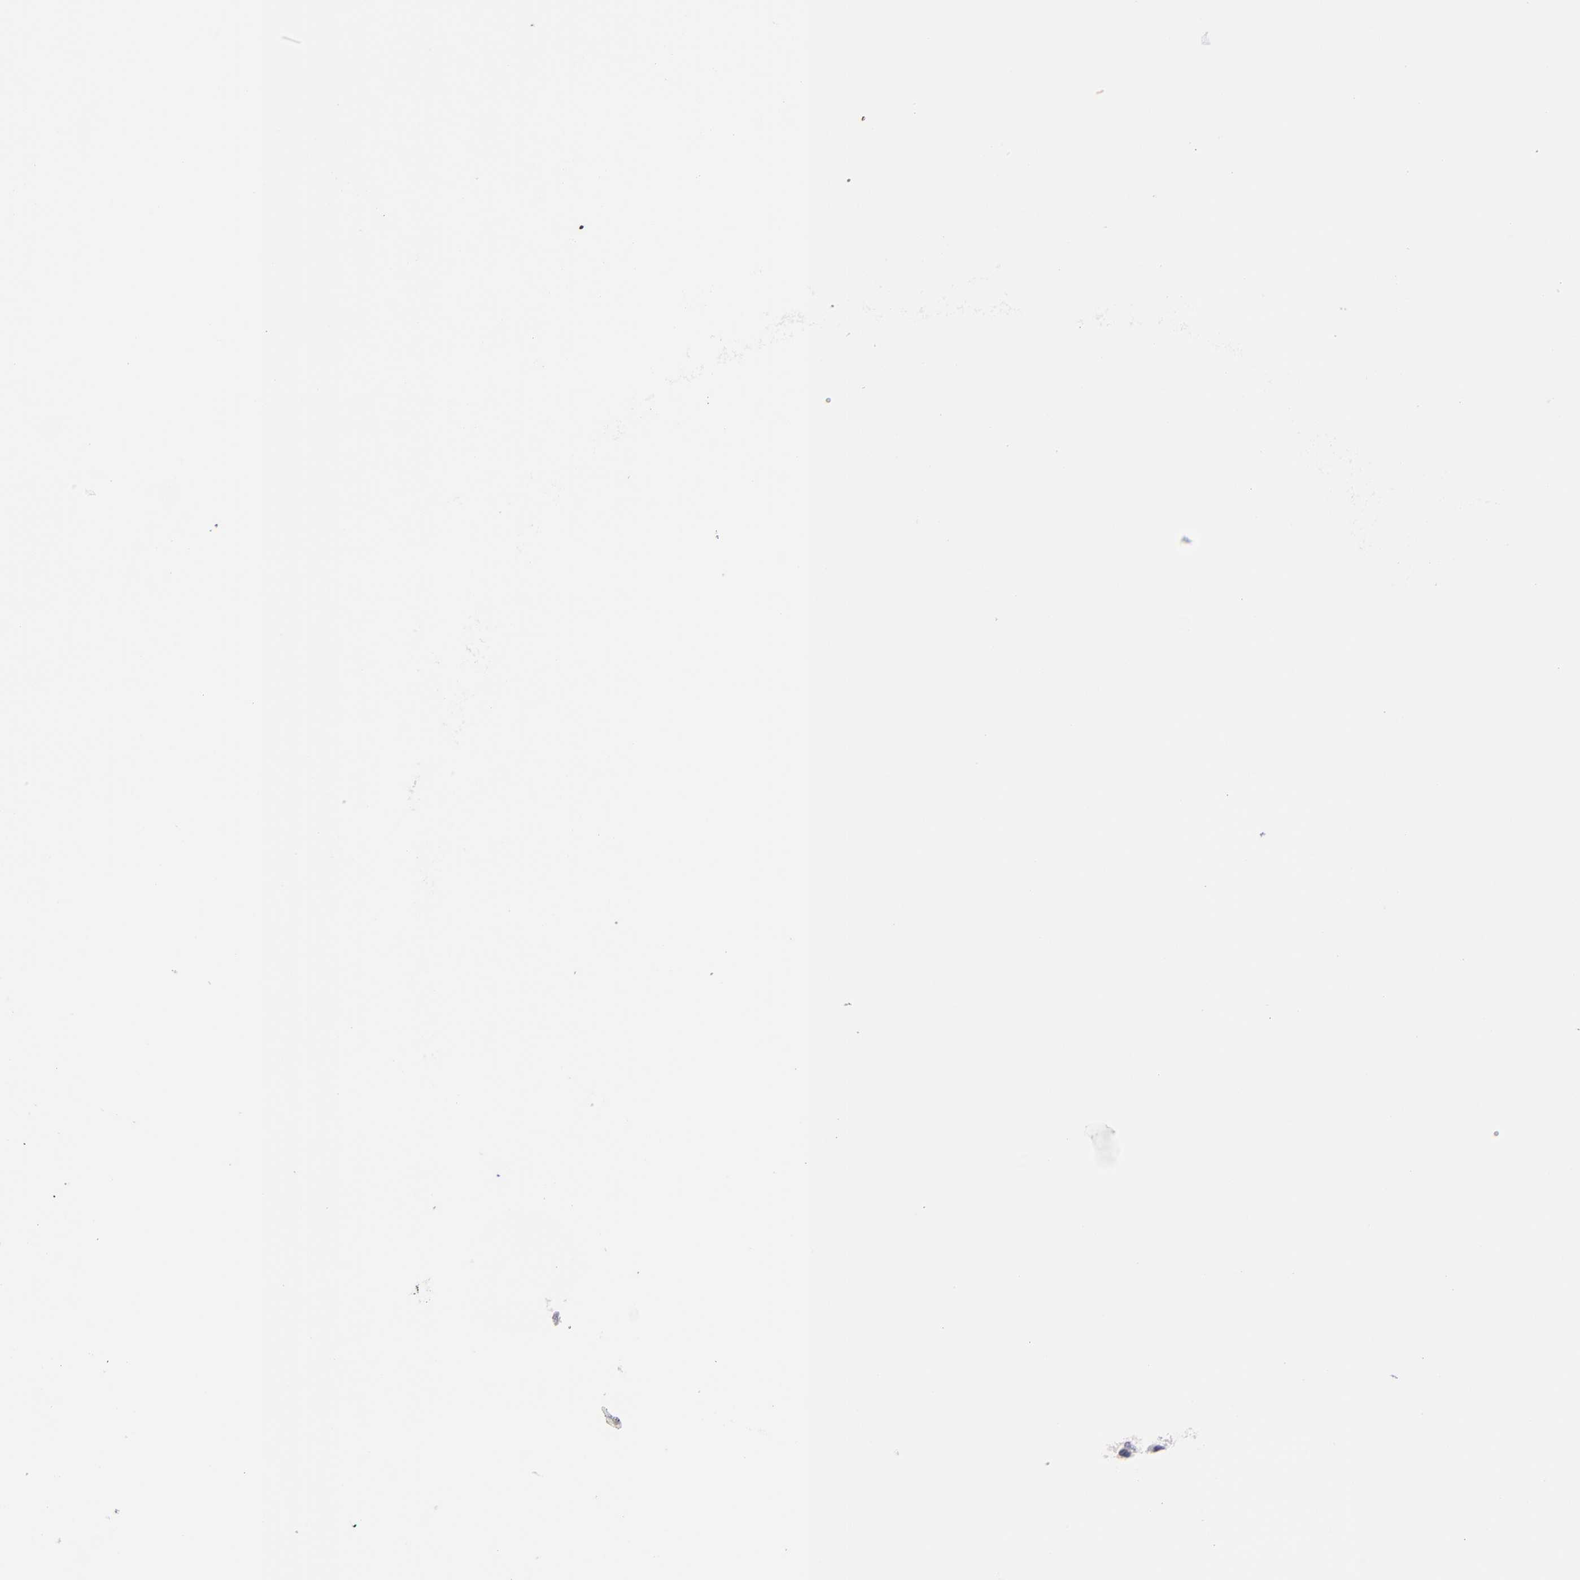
{"staining": {"intensity": "negative", "quantity": "none", "location": "none"}, "tissue": "liver cancer", "cell_type": "Tumor cells", "image_type": "cancer", "snomed": [{"axis": "morphology", "description": "Carcinoma, Hepatocellular, NOS"}, {"axis": "topography", "description": "Liver"}], "caption": "Immunohistochemistry (IHC) of hepatocellular carcinoma (liver) demonstrates no positivity in tumor cells. The staining was performed using DAB (3,3'-diaminobenzidine) to visualize the protein expression in brown, while the nuclei were stained in blue with hematoxylin (Magnification: 20x).", "gene": "FABP1", "patient": {"sex": "female", "age": 66}}